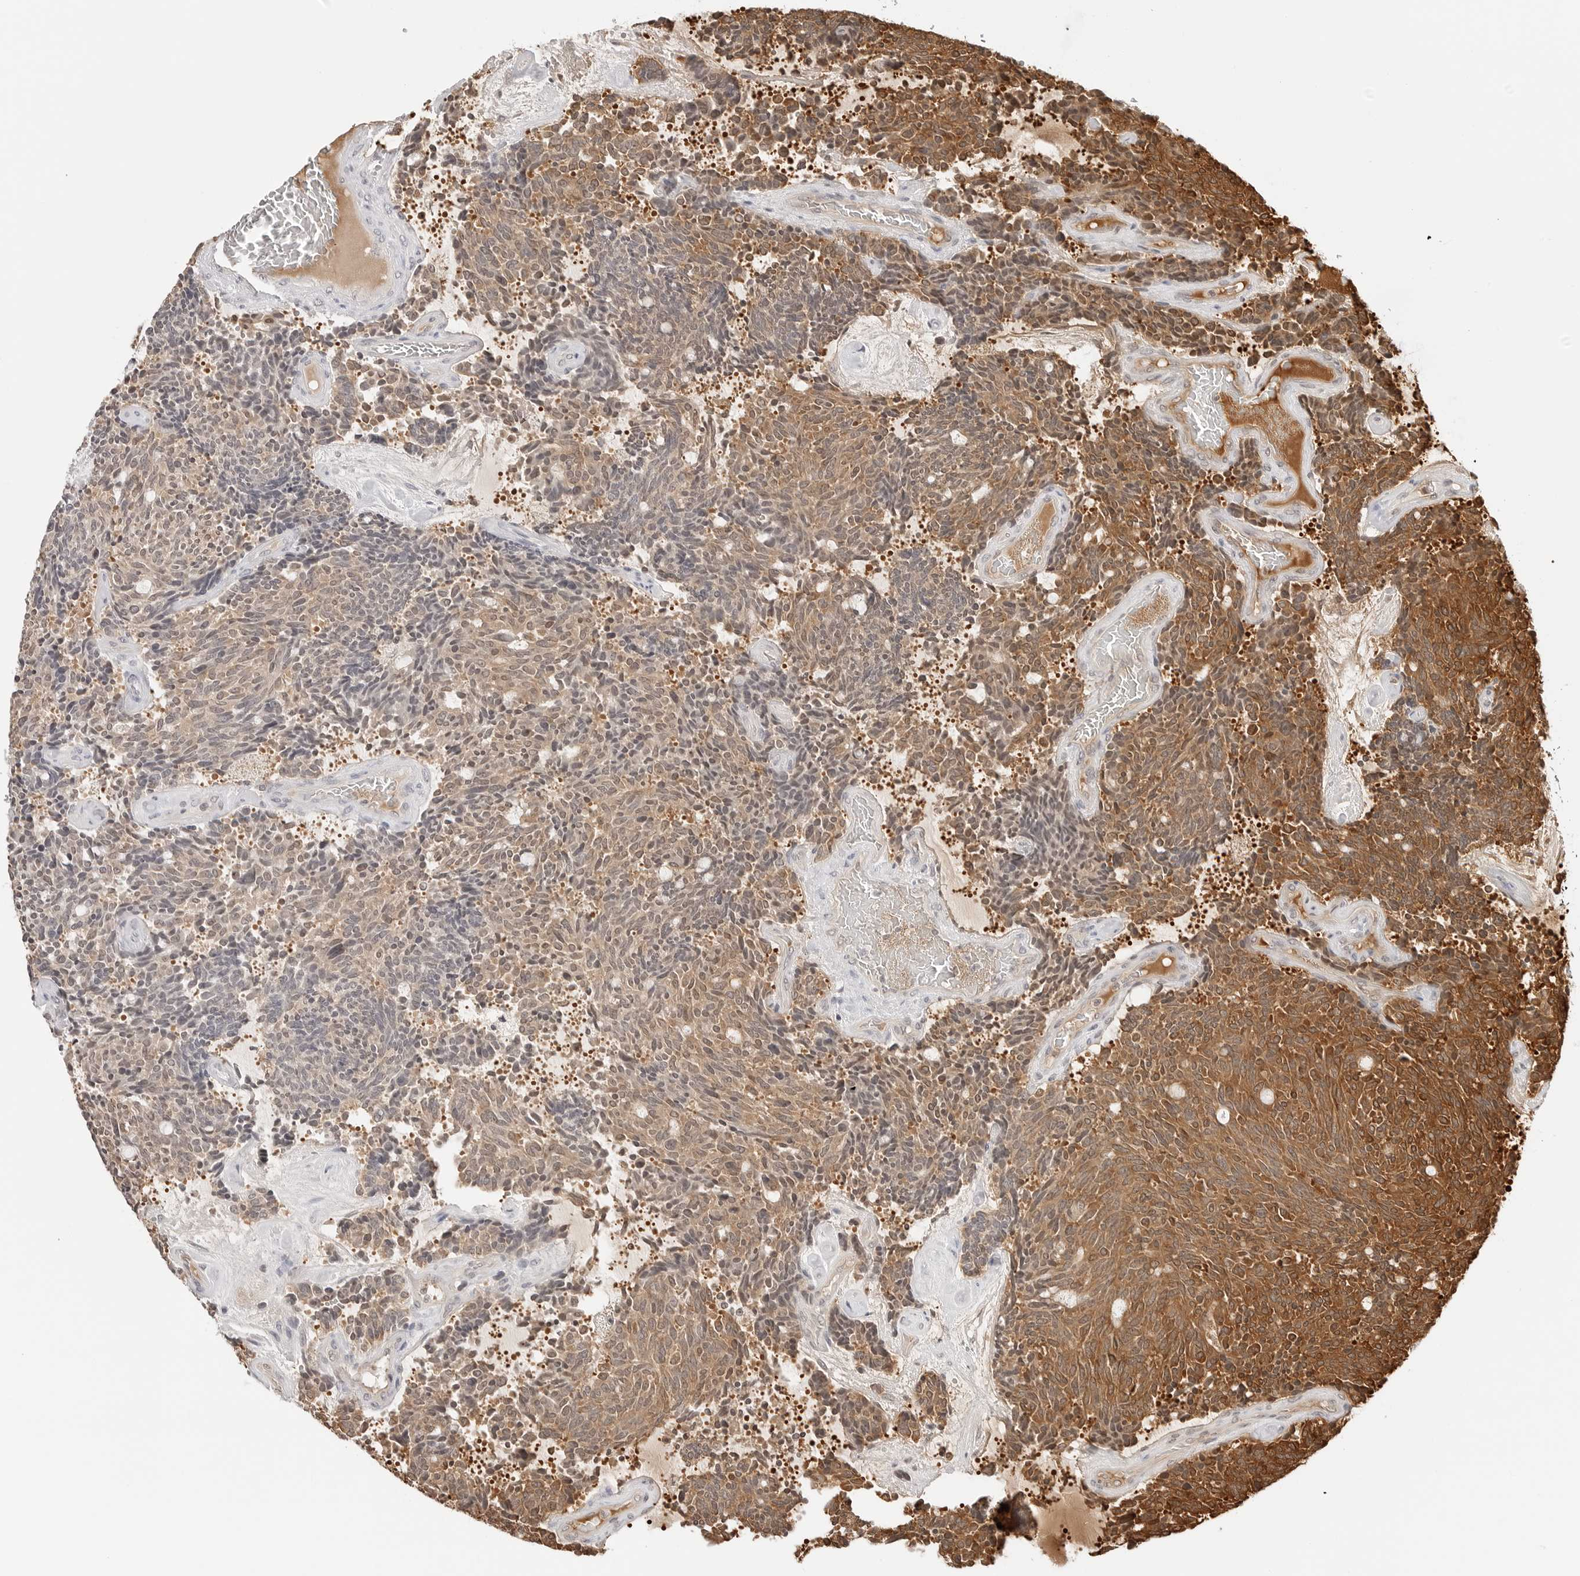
{"staining": {"intensity": "moderate", "quantity": "25%-75%", "location": "cytoplasmic/membranous"}, "tissue": "carcinoid", "cell_type": "Tumor cells", "image_type": "cancer", "snomed": [{"axis": "morphology", "description": "Carcinoid, malignant, NOS"}, {"axis": "topography", "description": "Pancreas"}], "caption": "A photomicrograph showing moderate cytoplasmic/membranous expression in about 25%-75% of tumor cells in carcinoid, as visualized by brown immunohistochemical staining.", "gene": "NUDC", "patient": {"sex": "female", "age": 54}}